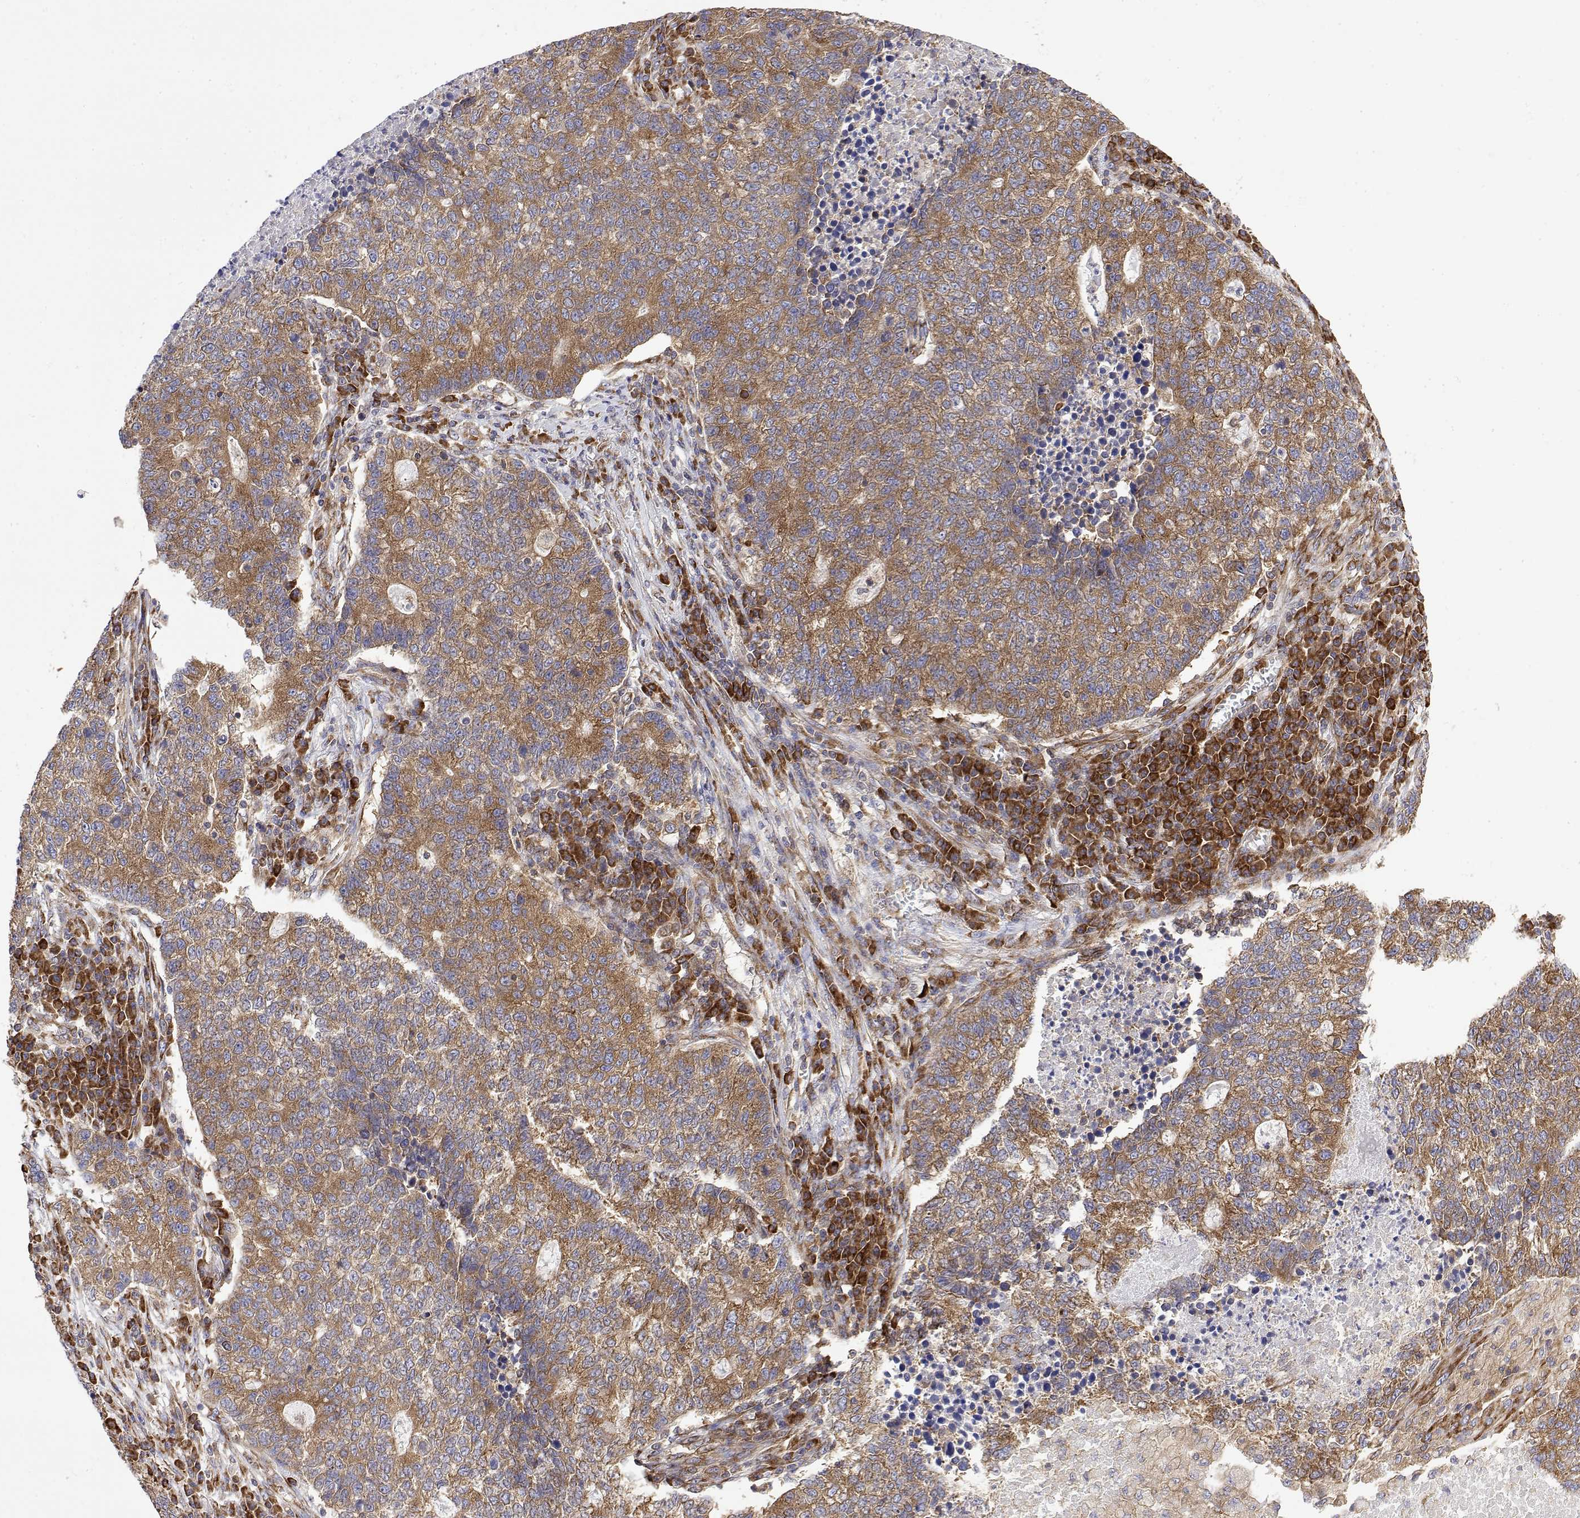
{"staining": {"intensity": "moderate", "quantity": ">75%", "location": "cytoplasmic/membranous"}, "tissue": "lung cancer", "cell_type": "Tumor cells", "image_type": "cancer", "snomed": [{"axis": "morphology", "description": "Adenocarcinoma, NOS"}, {"axis": "topography", "description": "Lung"}], "caption": "Tumor cells demonstrate medium levels of moderate cytoplasmic/membranous positivity in approximately >75% of cells in lung cancer (adenocarcinoma).", "gene": "EEF1G", "patient": {"sex": "male", "age": 57}}